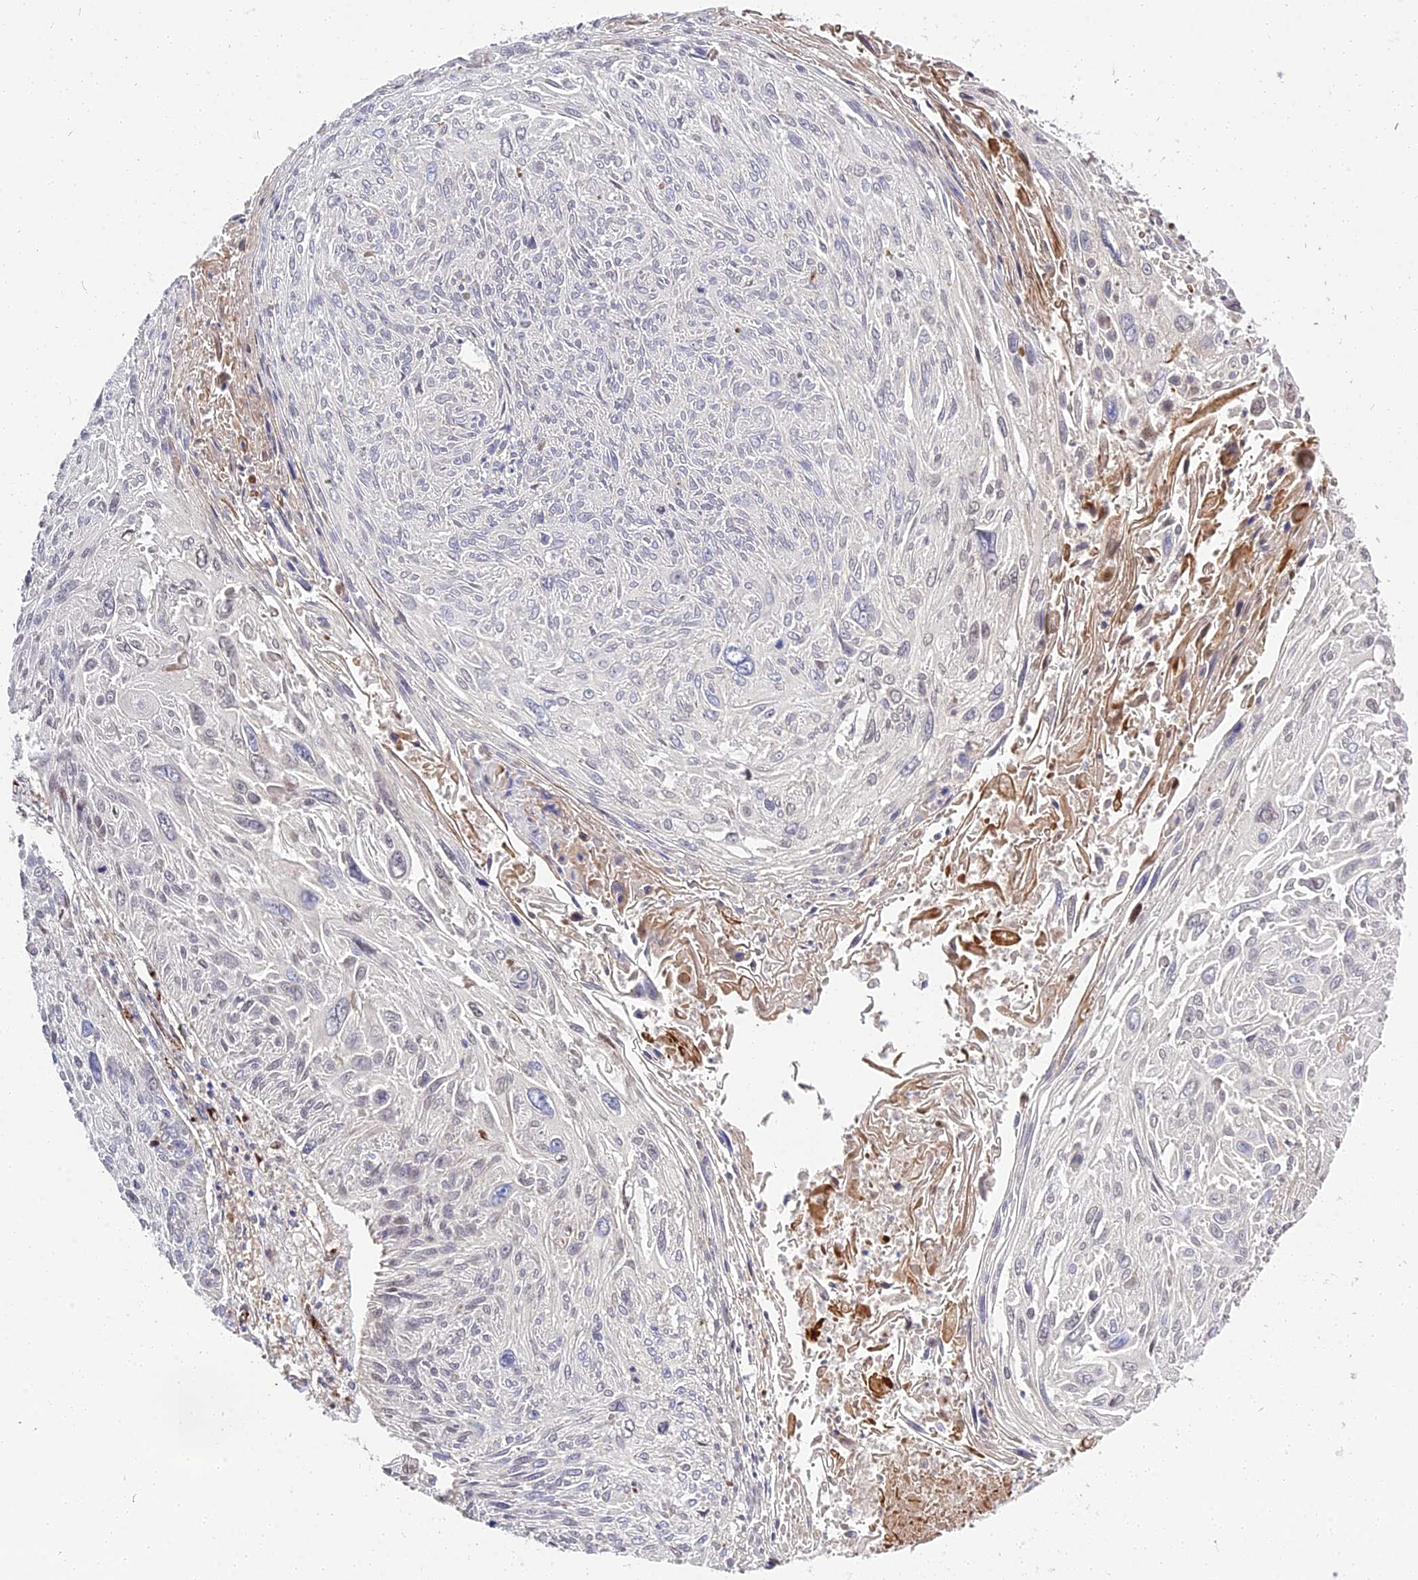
{"staining": {"intensity": "negative", "quantity": "none", "location": "none"}, "tissue": "cervical cancer", "cell_type": "Tumor cells", "image_type": "cancer", "snomed": [{"axis": "morphology", "description": "Squamous cell carcinoma, NOS"}, {"axis": "topography", "description": "Cervix"}], "caption": "Immunohistochemistry (IHC) image of cervical squamous cell carcinoma stained for a protein (brown), which displays no positivity in tumor cells.", "gene": "MFSD2A", "patient": {"sex": "female", "age": 51}}